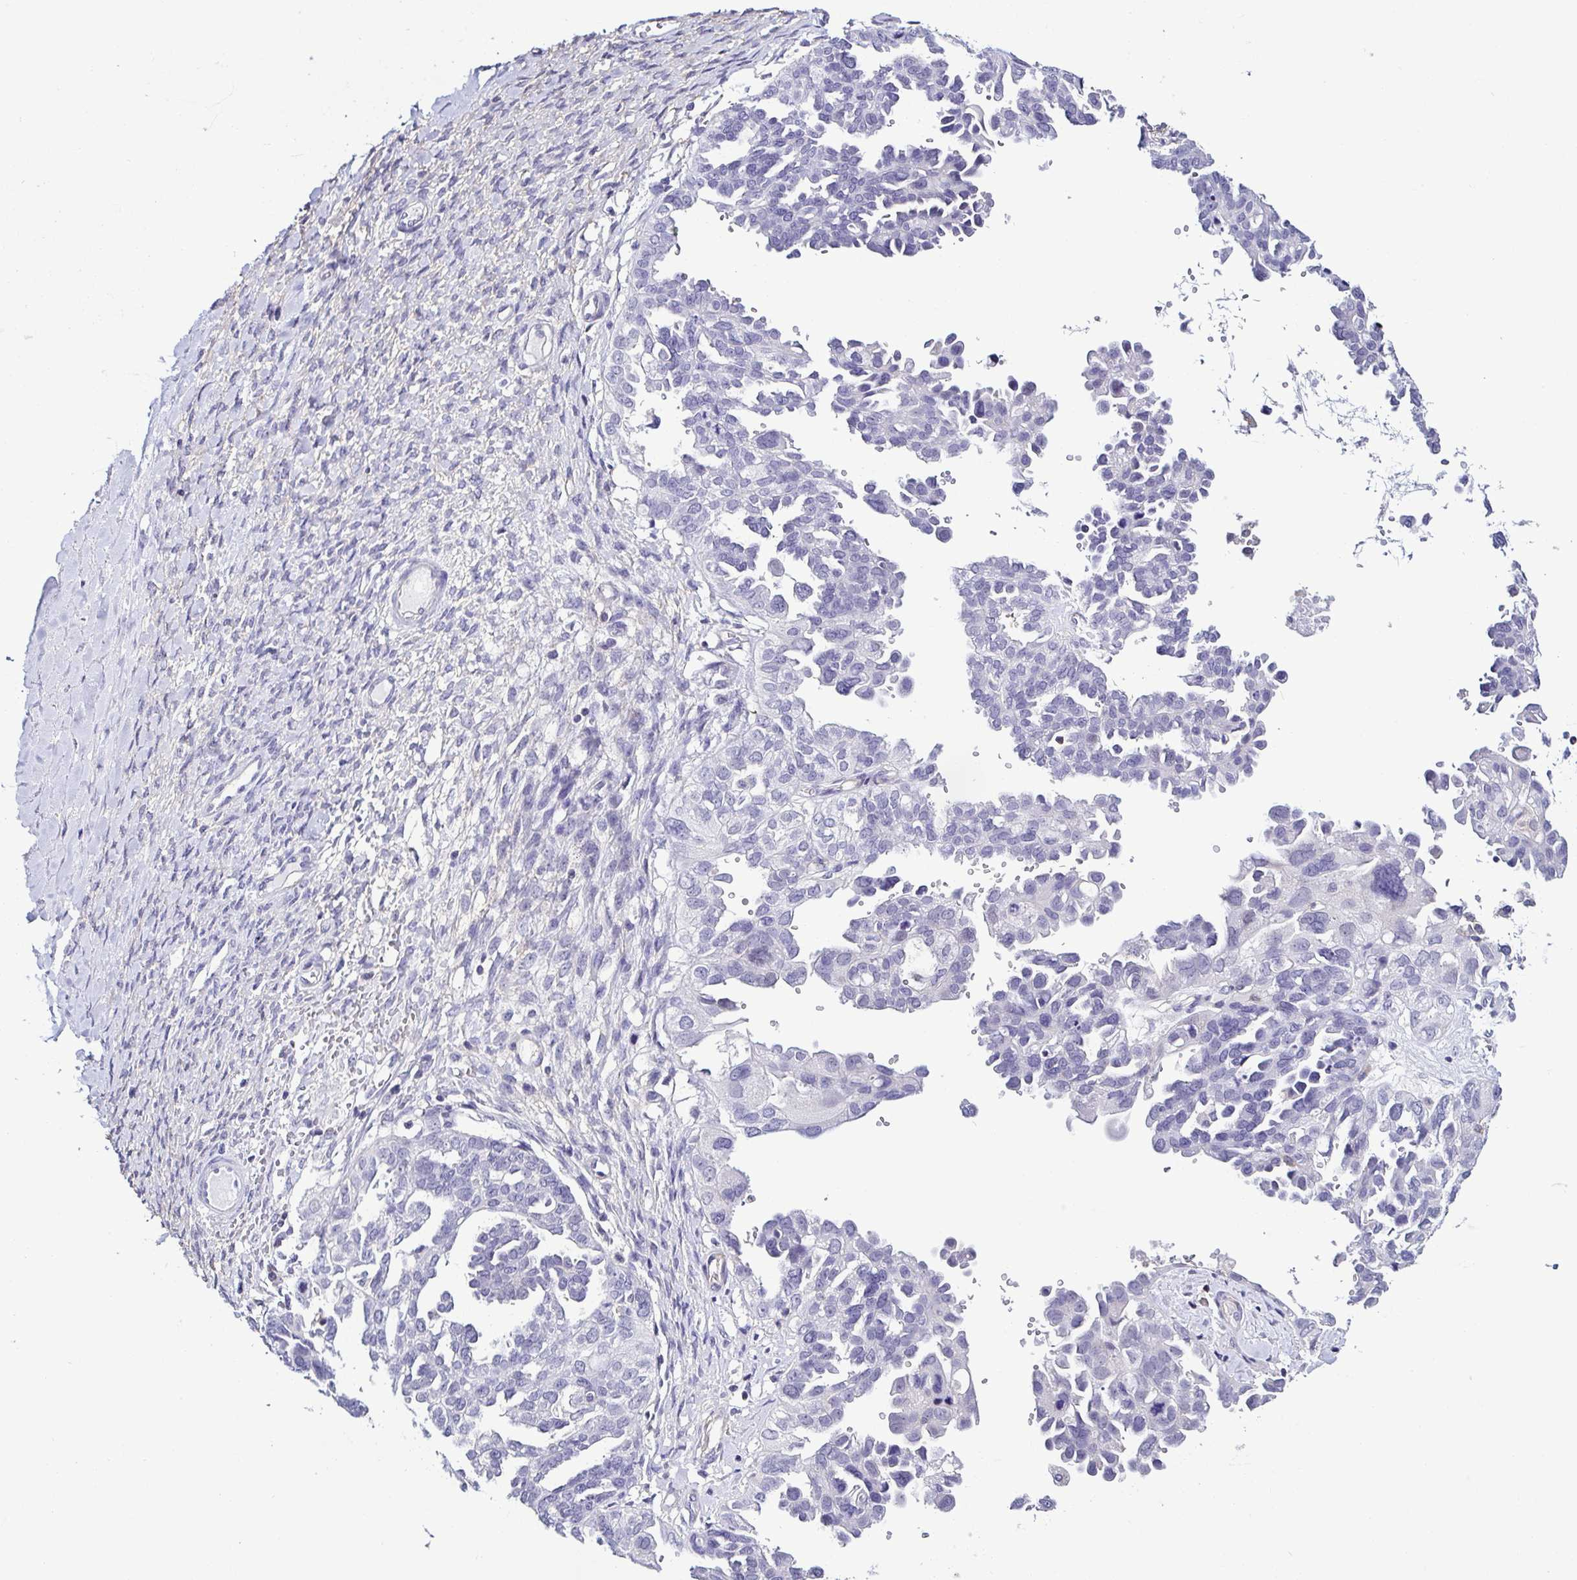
{"staining": {"intensity": "negative", "quantity": "none", "location": "none"}, "tissue": "ovarian cancer", "cell_type": "Tumor cells", "image_type": "cancer", "snomed": [{"axis": "morphology", "description": "Cystadenocarcinoma, serous, NOS"}, {"axis": "topography", "description": "Ovary"}], "caption": "High power microscopy image of an immunohistochemistry photomicrograph of ovarian cancer, revealing no significant positivity in tumor cells.", "gene": "TNNT2", "patient": {"sex": "female", "age": 53}}